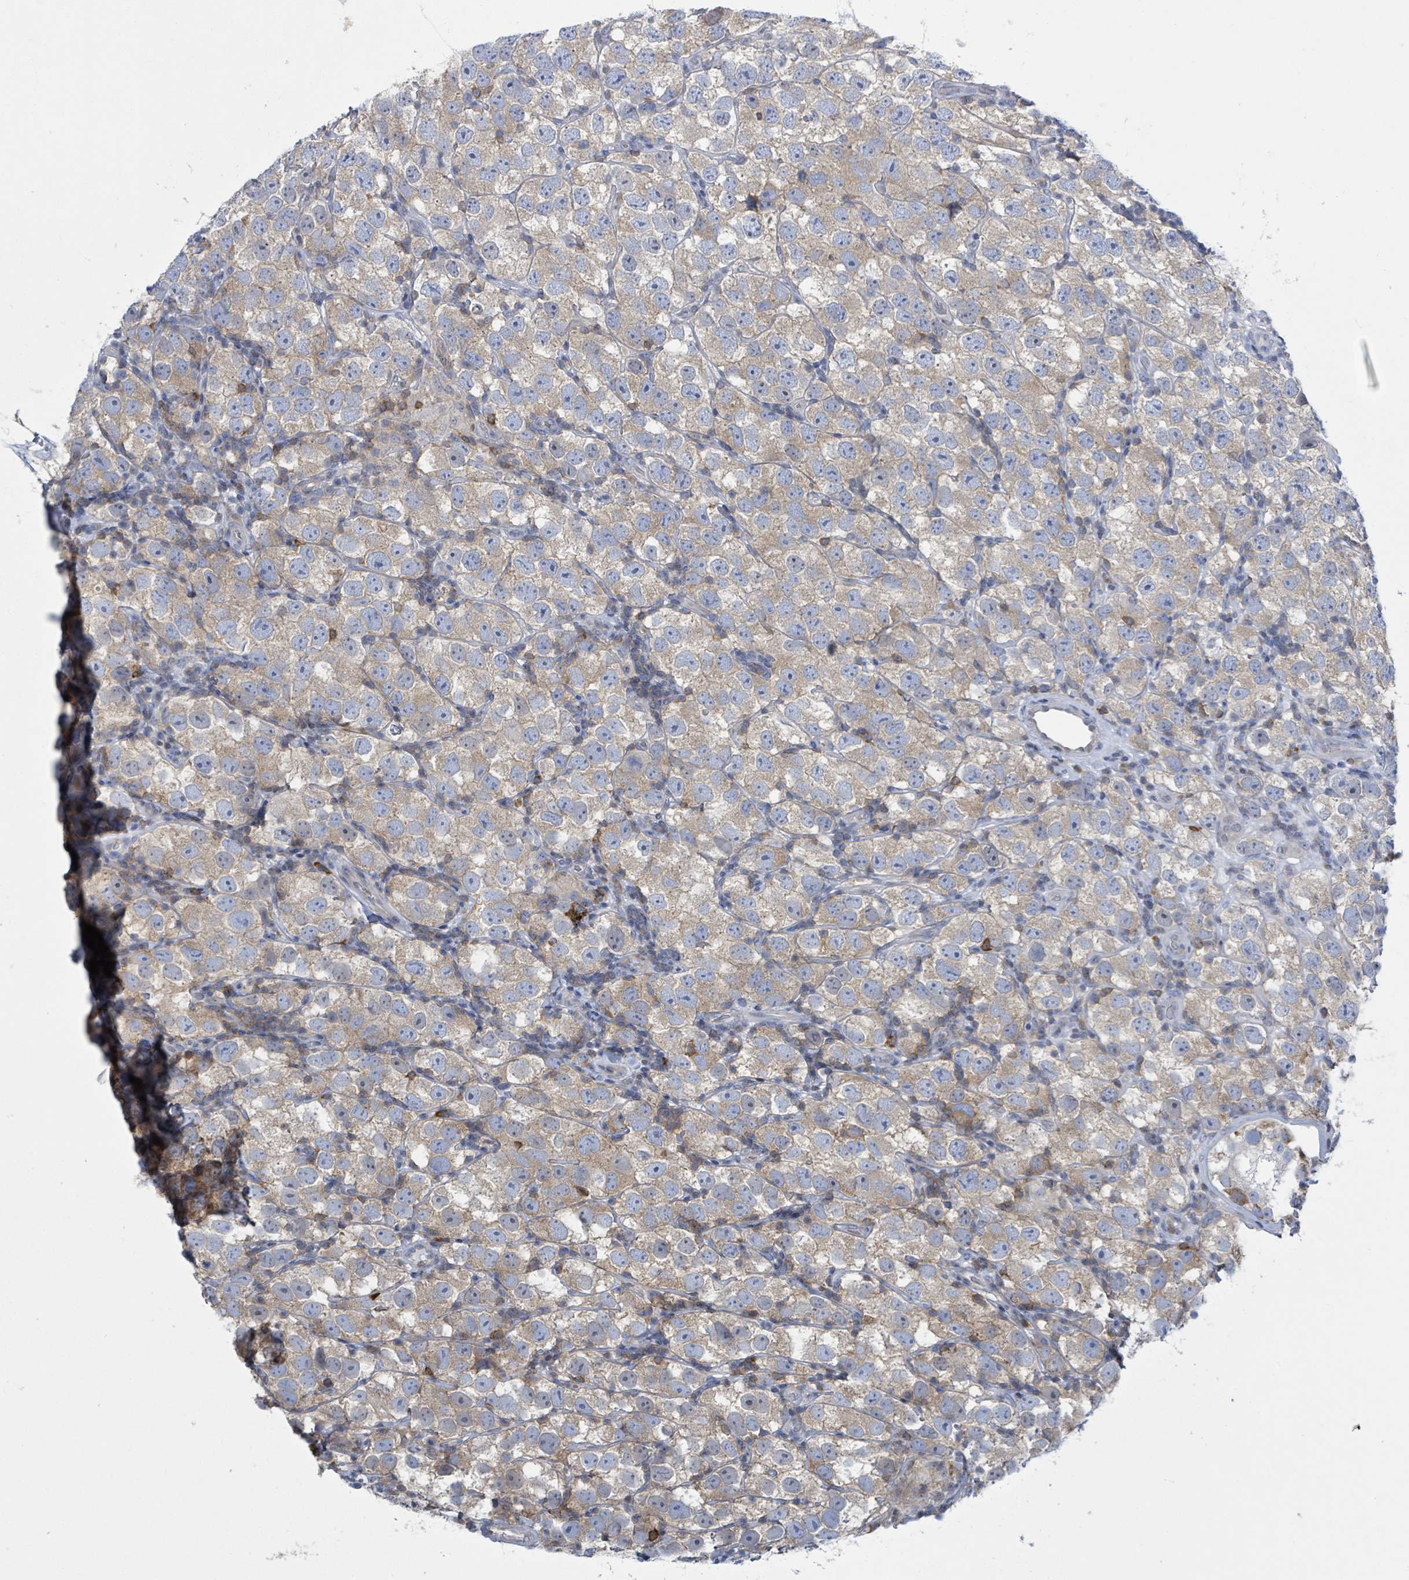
{"staining": {"intensity": "weak", "quantity": ">75%", "location": "cytoplasmic/membranous"}, "tissue": "testis cancer", "cell_type": "Tumor cells", "image_type": "cancer", "snomed": [{"axis": "morphology", "description": "Seminoma, NOS"}, {"axis": "topography", "description": "Testis"}], "caption": "Immunohistochemical staining of testis cancer (seminoma) displays weak cytoplasmic/membranous protein expression in approximately >75% of tumor cells.", "gene": "DGKZ", "patient": {"sex": "male", "age": 26}}